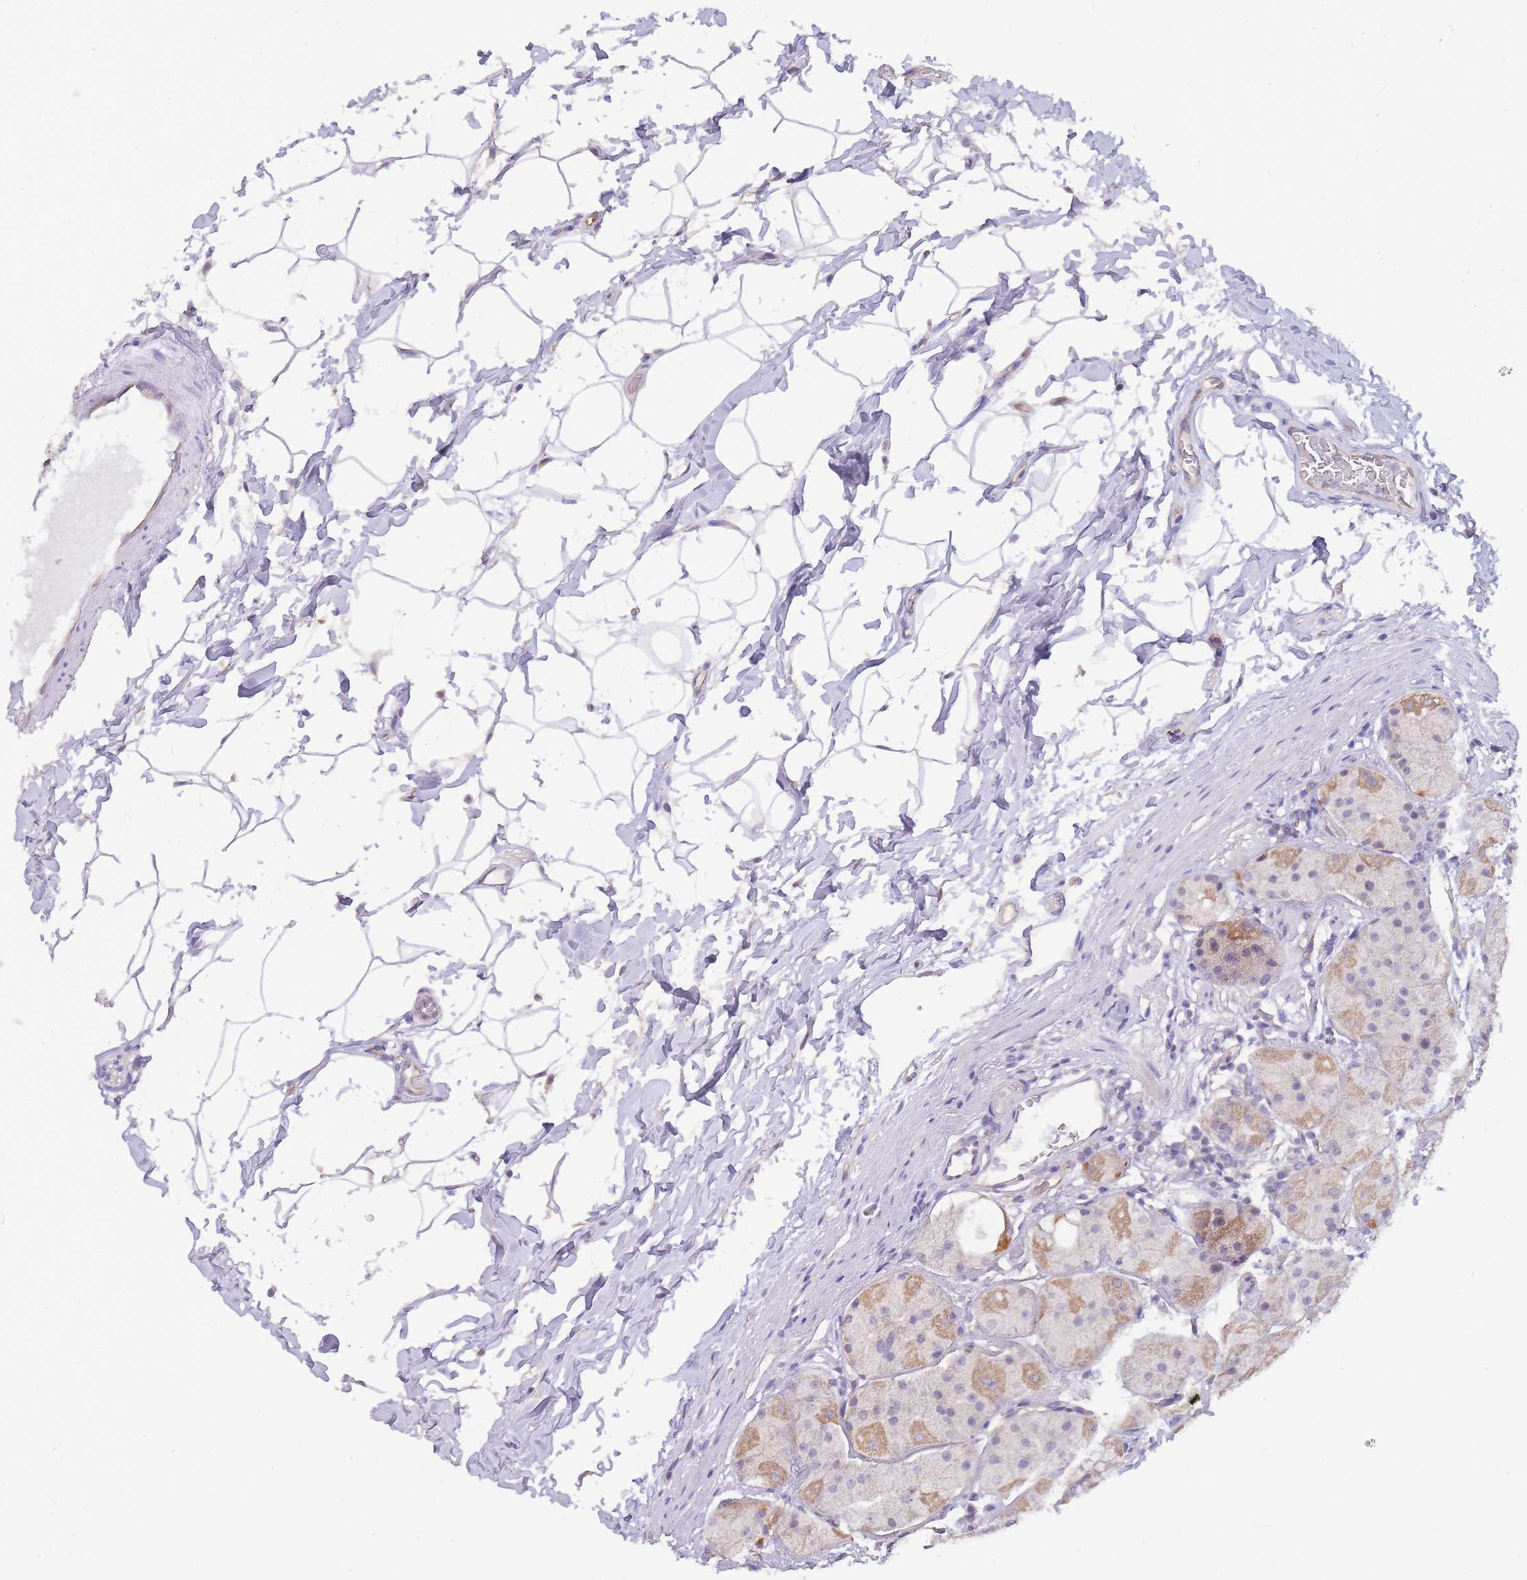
{"staining": {"intensity": "weak", "quantity": ">75%", "location": "cytoplasmic/membranous"}, "tissue": "stomach", "cell_type": "Glandular cells", "image_type": "normal", "snomed": [{"axis": "morphology", "description": "Normal tissue, NOS"}, {"axis": "topography", "description": "Stomach"}], "caption": "Glandular cells show low levels of weak cytoplasmic/membranous expression in approximately >75% of cells in unremarkable human stomach. (brown staining indicates protein expression, while blue staining denotes nuclei).", "gene": "C19orf25", "patient": {"sex": "male", "age": 57}}